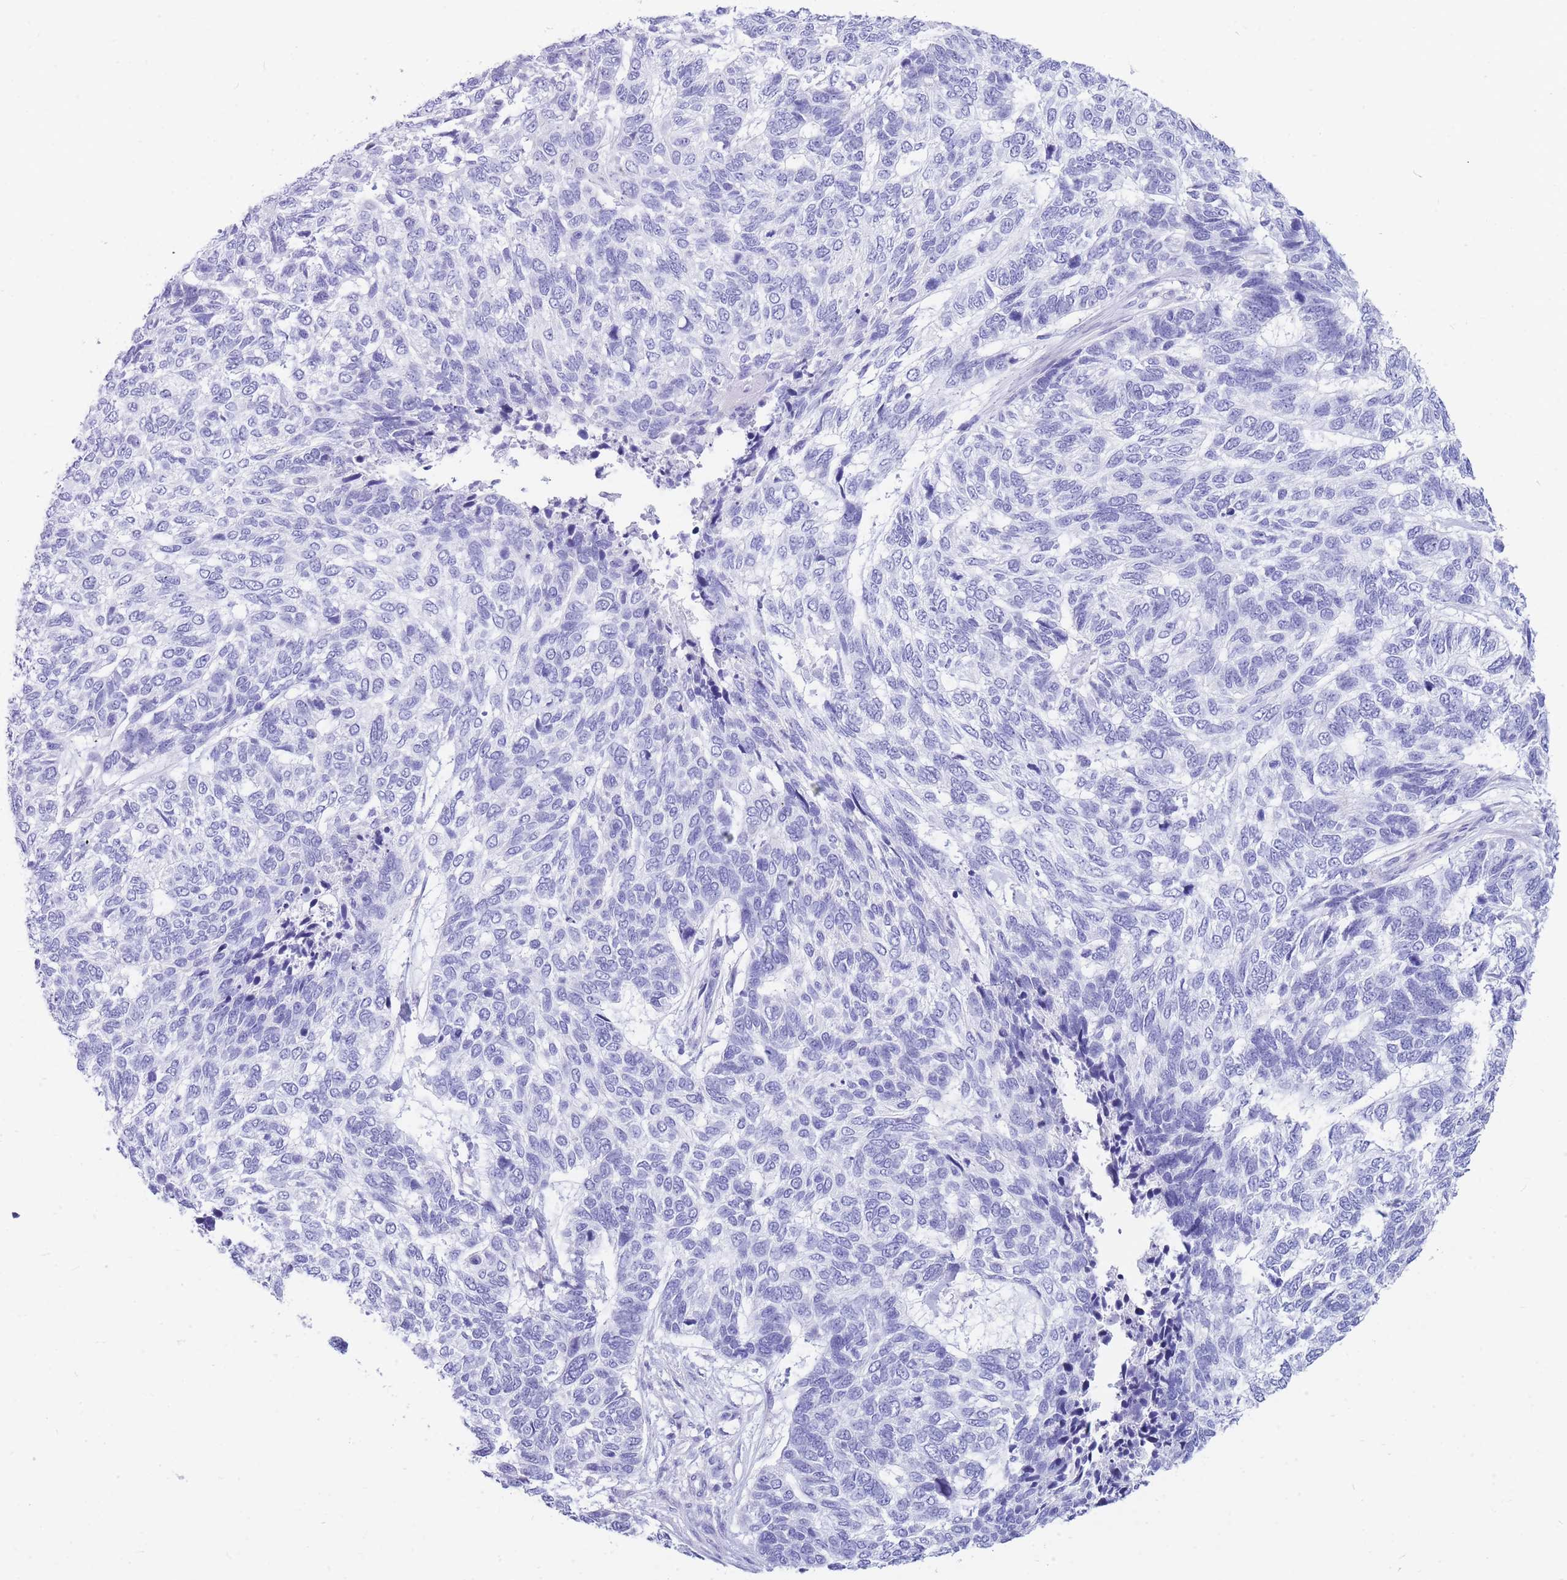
{"staining": {"intensity": "negative", "quantity": "none", "location": "none"}, "tissue": "skin cancer", "cell_type": "Tumor cells", "image_type": "cancer", "snomed": [{"axis": "morphology", "description": "Basal cell carcinoma"}, {"axis": "topography", "description": "Skin"}], "caption": "High magnification brightfield microscopy of basal cell carcinoma (skin) stained with DAB (brown) and counterstained with hematoxylin (blue): tumor cells show no significant positivity.", "gene": "ZFP62", "patient": {"sex": "female", "age": 65}}